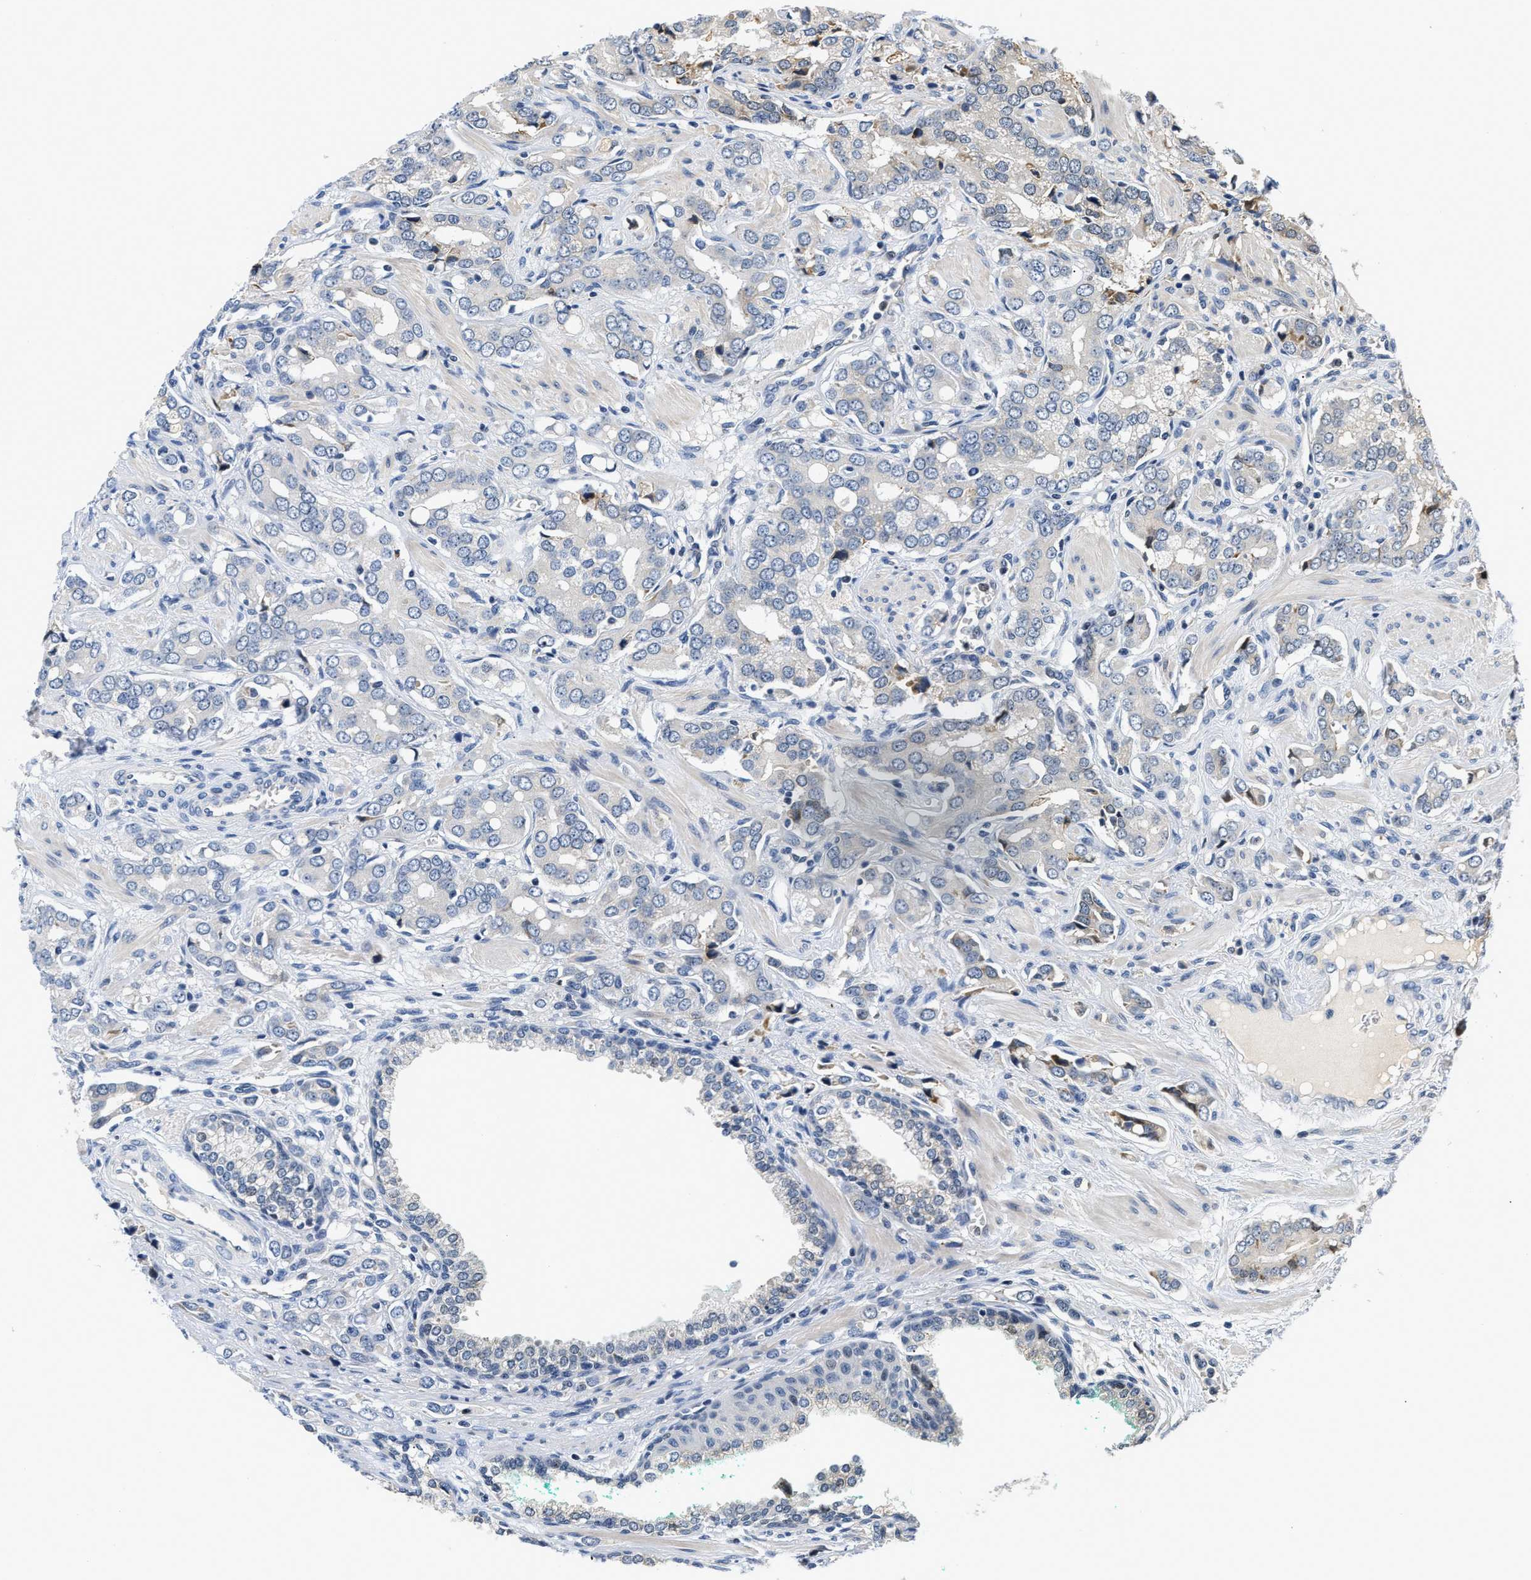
{"staining": {"intensity": "negative", "quantity": "none", "location": "none"}, "tissue": "prostate cancer", "cell_type": "Tumor cells", "image_type": "cancer", "snomed": [{"axis": "morphology", "description": "Adenocarcinoma, High grade"}, {"axis": "topography", "description": "Prostate"}], "caption": "There is no significant positivity in tumor cells of adenocarcinoma (high-grade) (prostate).", "gene": "TNIP2", "patient": {"sex": "male", "age": 52}}